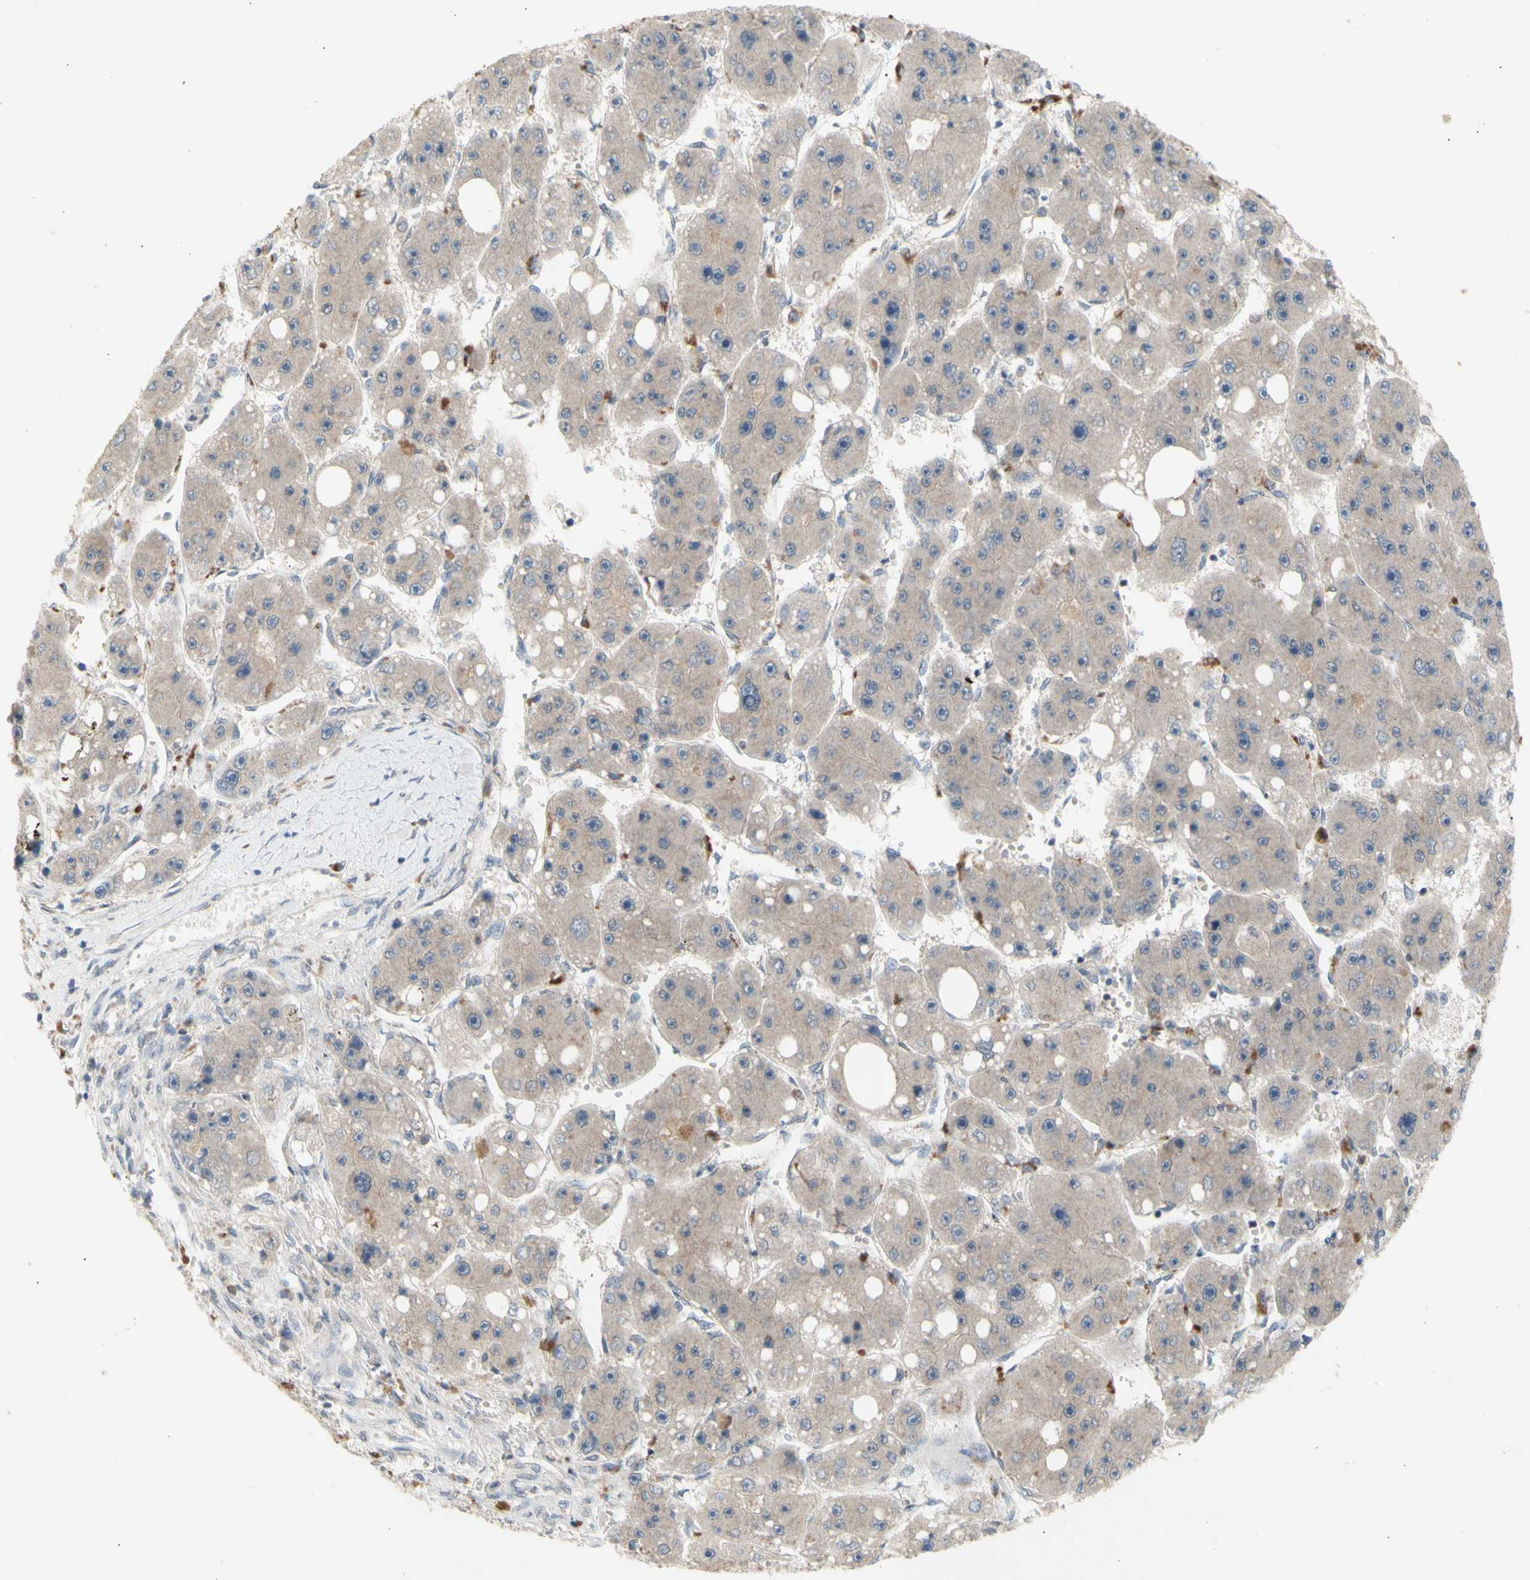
{"staining": {"intensity": "weak", "quantity": ">75%", "location": "cytoplasmic/membranous"}, "tissue": "liver cancer", "cell_type": "Tumor cells", "image_type": "cancer", "snomed": [{"axis": "morphology", "description": "Carcinoma, Hepatocellular, NOS"}, {"axis": "topography", "description": "Liver"}], "caption": "High-power microscopy captured an immunohistochemistry (IHC) image of liver hepatocellular carcinoma, revealing weak cytoplasmic/membranous expression in approximately >75% of tumor cells. (Brightfield microscopy of DAB IHC at high magnification).", "gene": "NLRP1", "patient": {"sex": "female", "age": 61}}